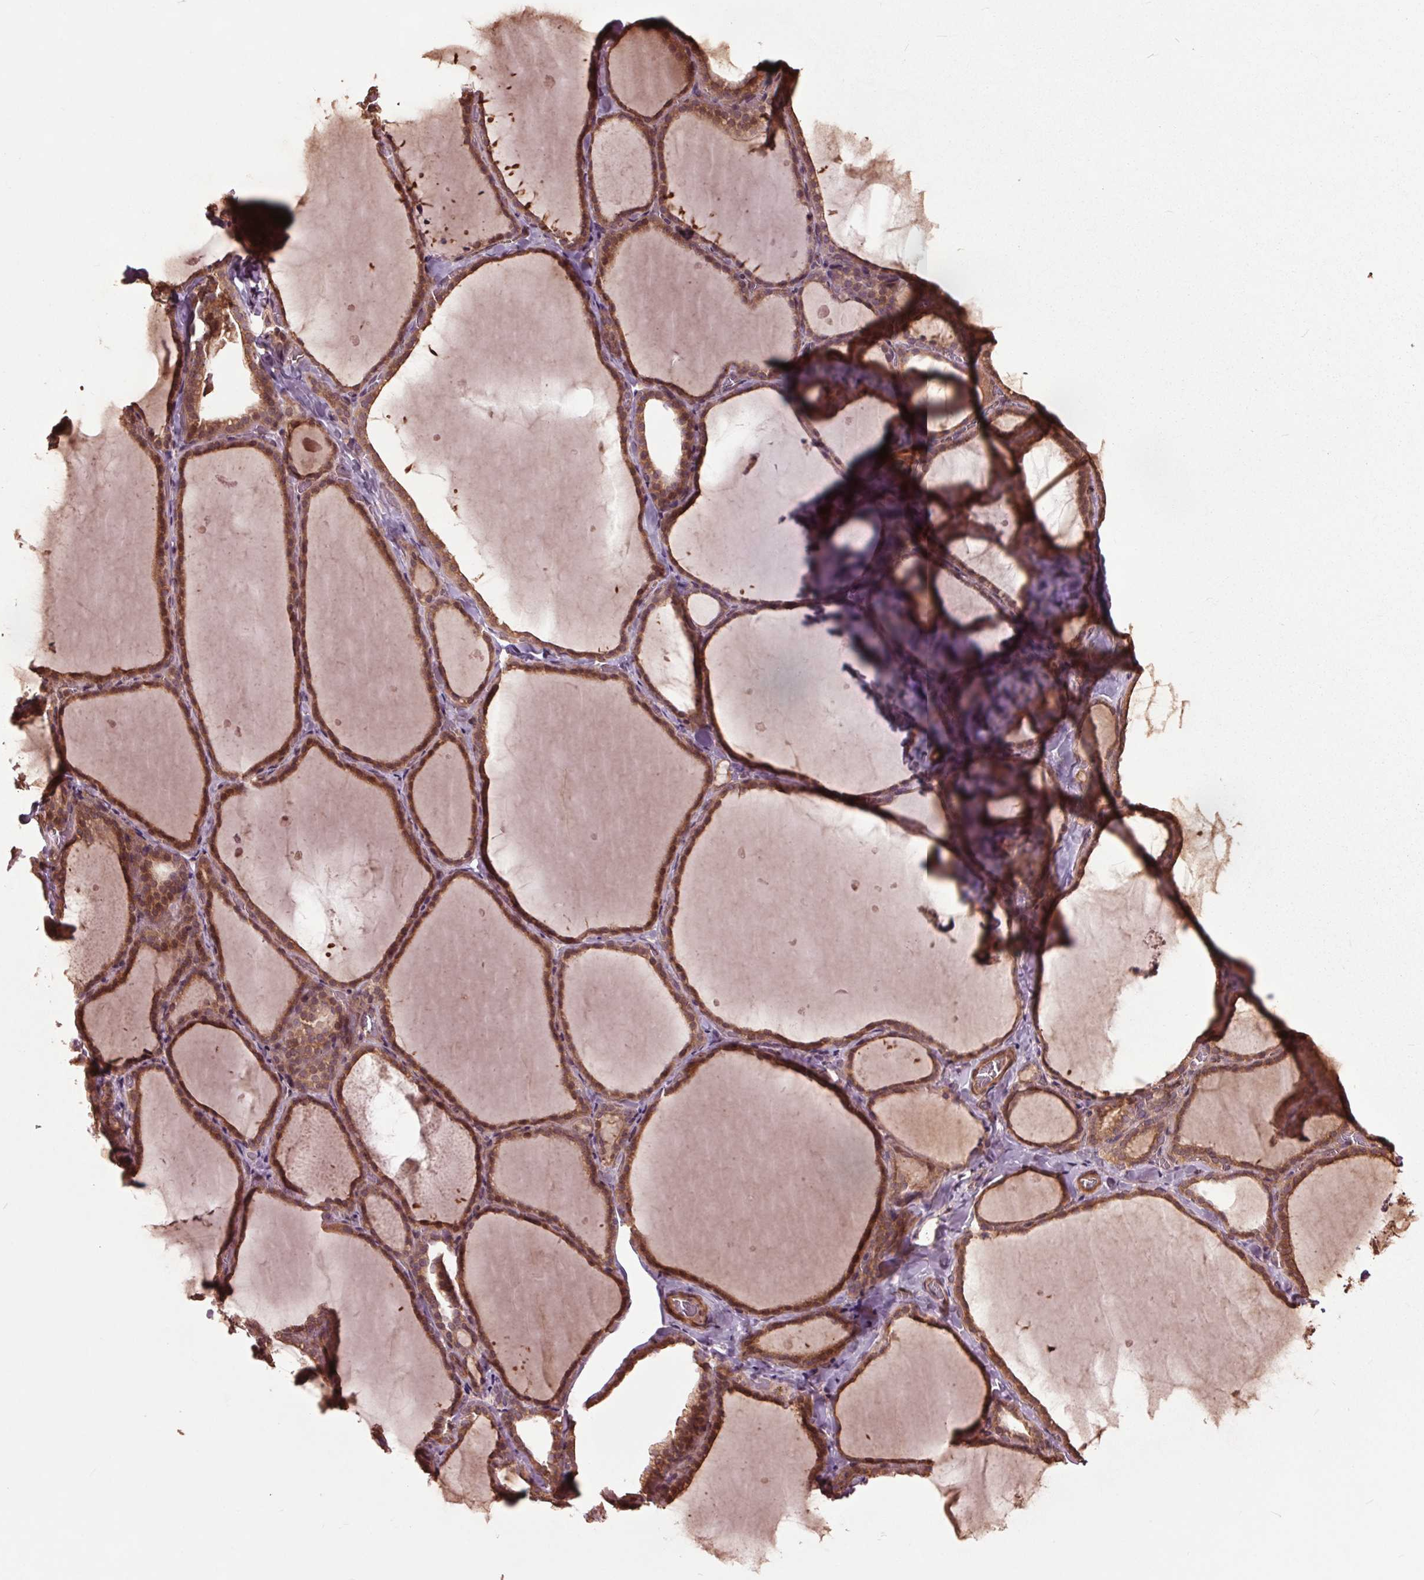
{"staining": {"intensity": "moderate", "quantity": ">75%", "location": "cytoplasmic/membranous,nuclear"}, "tissue": "thyroid gland", "cell_type": "Glandular cells", "image_type": "normal", "snomed": [{"axis": "morphology", "description": "Normal tissue, NOS"}, {"axis": "topography", "description": "Thyroid gland"}], "caption": "IHC image of benign thyroid gland: human thyroid gland stained using IHC exhibits medium levels of moderate protein expression localized specifically in the cytoplasmic/membranous,nuclear of glandular cells, appearing as a cytoplasmic/membranous,nuclear brown color.", "gene": "CEP95", "patient": {"sex": "female", "age": 22}}